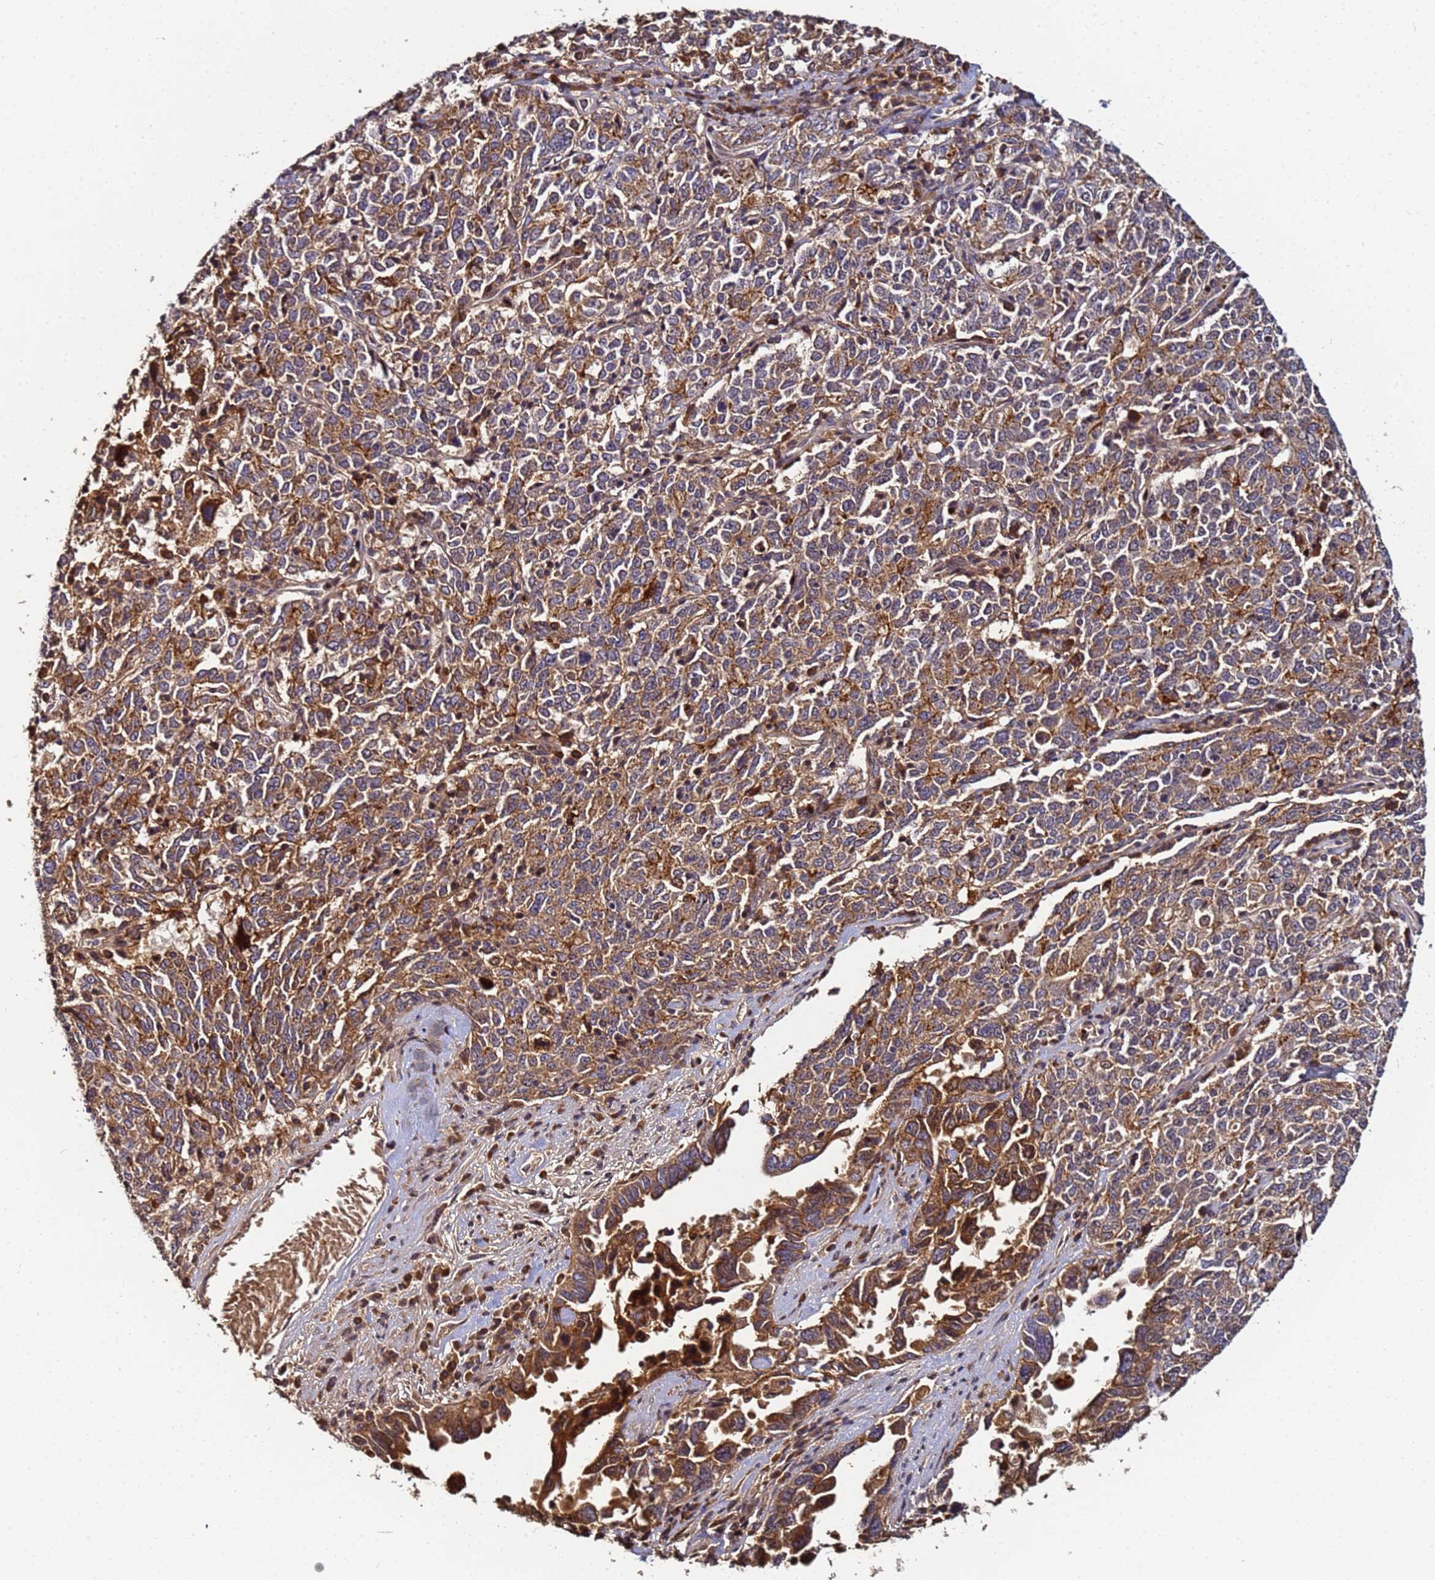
{"staining": {"intensity": "moderate", "quantity": ">75%", "location": "cytoplasmic/membranous"}, "tissue": "ovarian cancer", "cell_type": "Tumor cells", "image_type": "cancer", "snomed": [{"axis": "morphology", "description": "Carcinoma, endometroid"}, {"axis": "topography", "description": "Ovary"}], "caption": "An image of endometroid carcinoma (ovarian) stained for a protein reveals moderate cytoplasmic/membranous brown staining in tumor cells.", "gene": "OSER1", "patient": {"sex": "female", "age": 62}}